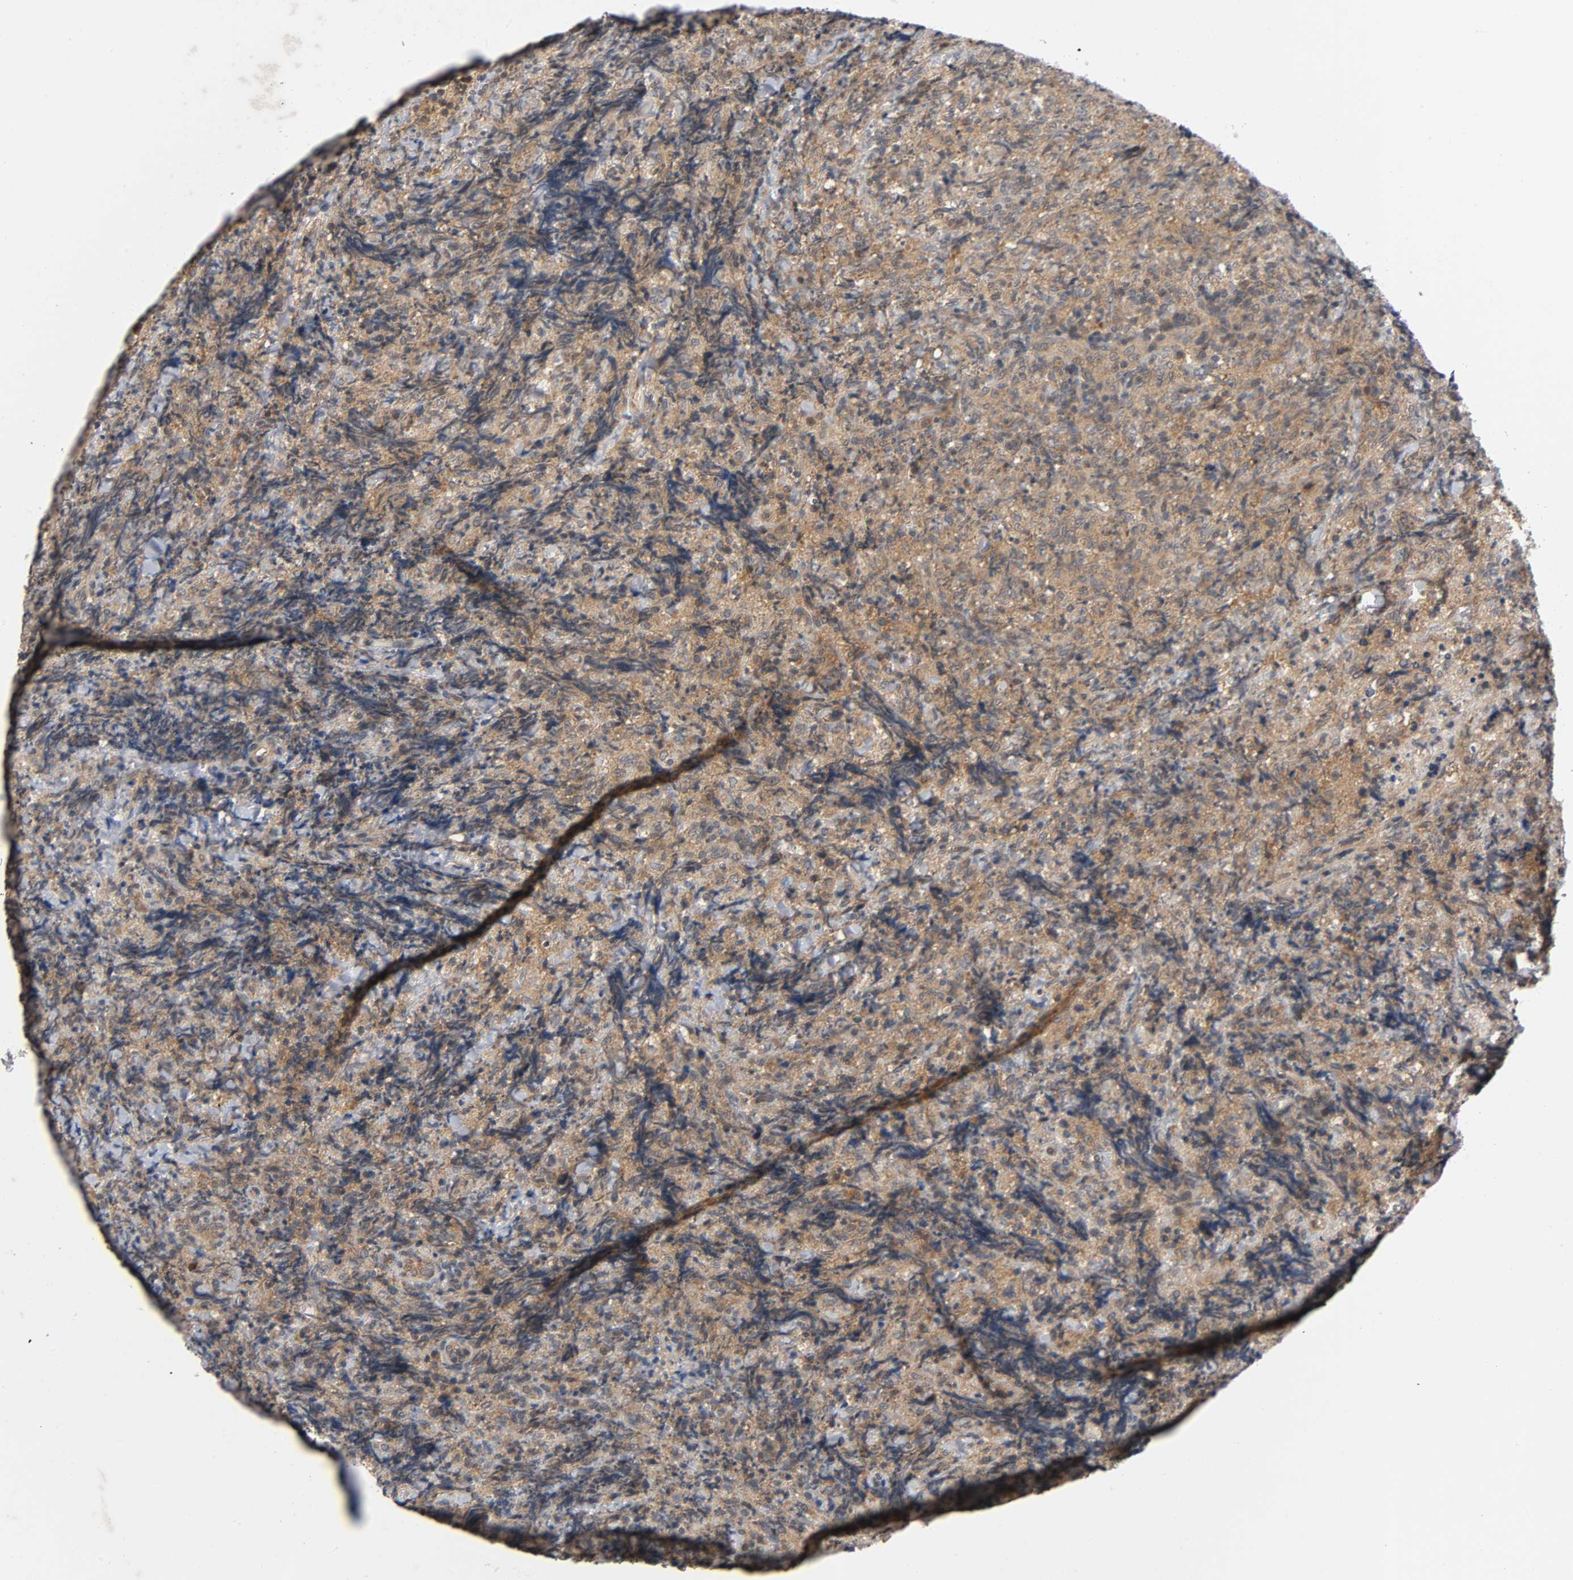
{"staining": {"intensity": "moderate", "quantity": ">75%", "location": "cytoplasmic/membranous"}, "tissue": "lymphoma", "cell_type": "Tumor cells", "image_type": "cancer", "snomed": [{"axis": "morphology", "description": "Malignant lymphoma, non-Hodgkin's type, High grade"}, {"axis": "topography", "description": "Tonsil"}], "caption": "There is medium levels of moderate cytoplasmic/membranous staining in tumor cells of lymphoma, as demonstrated by immunohistochemical staining (brown color).", "gene": "MAPK8", "patient": {"sex": "female", "age": 36}}